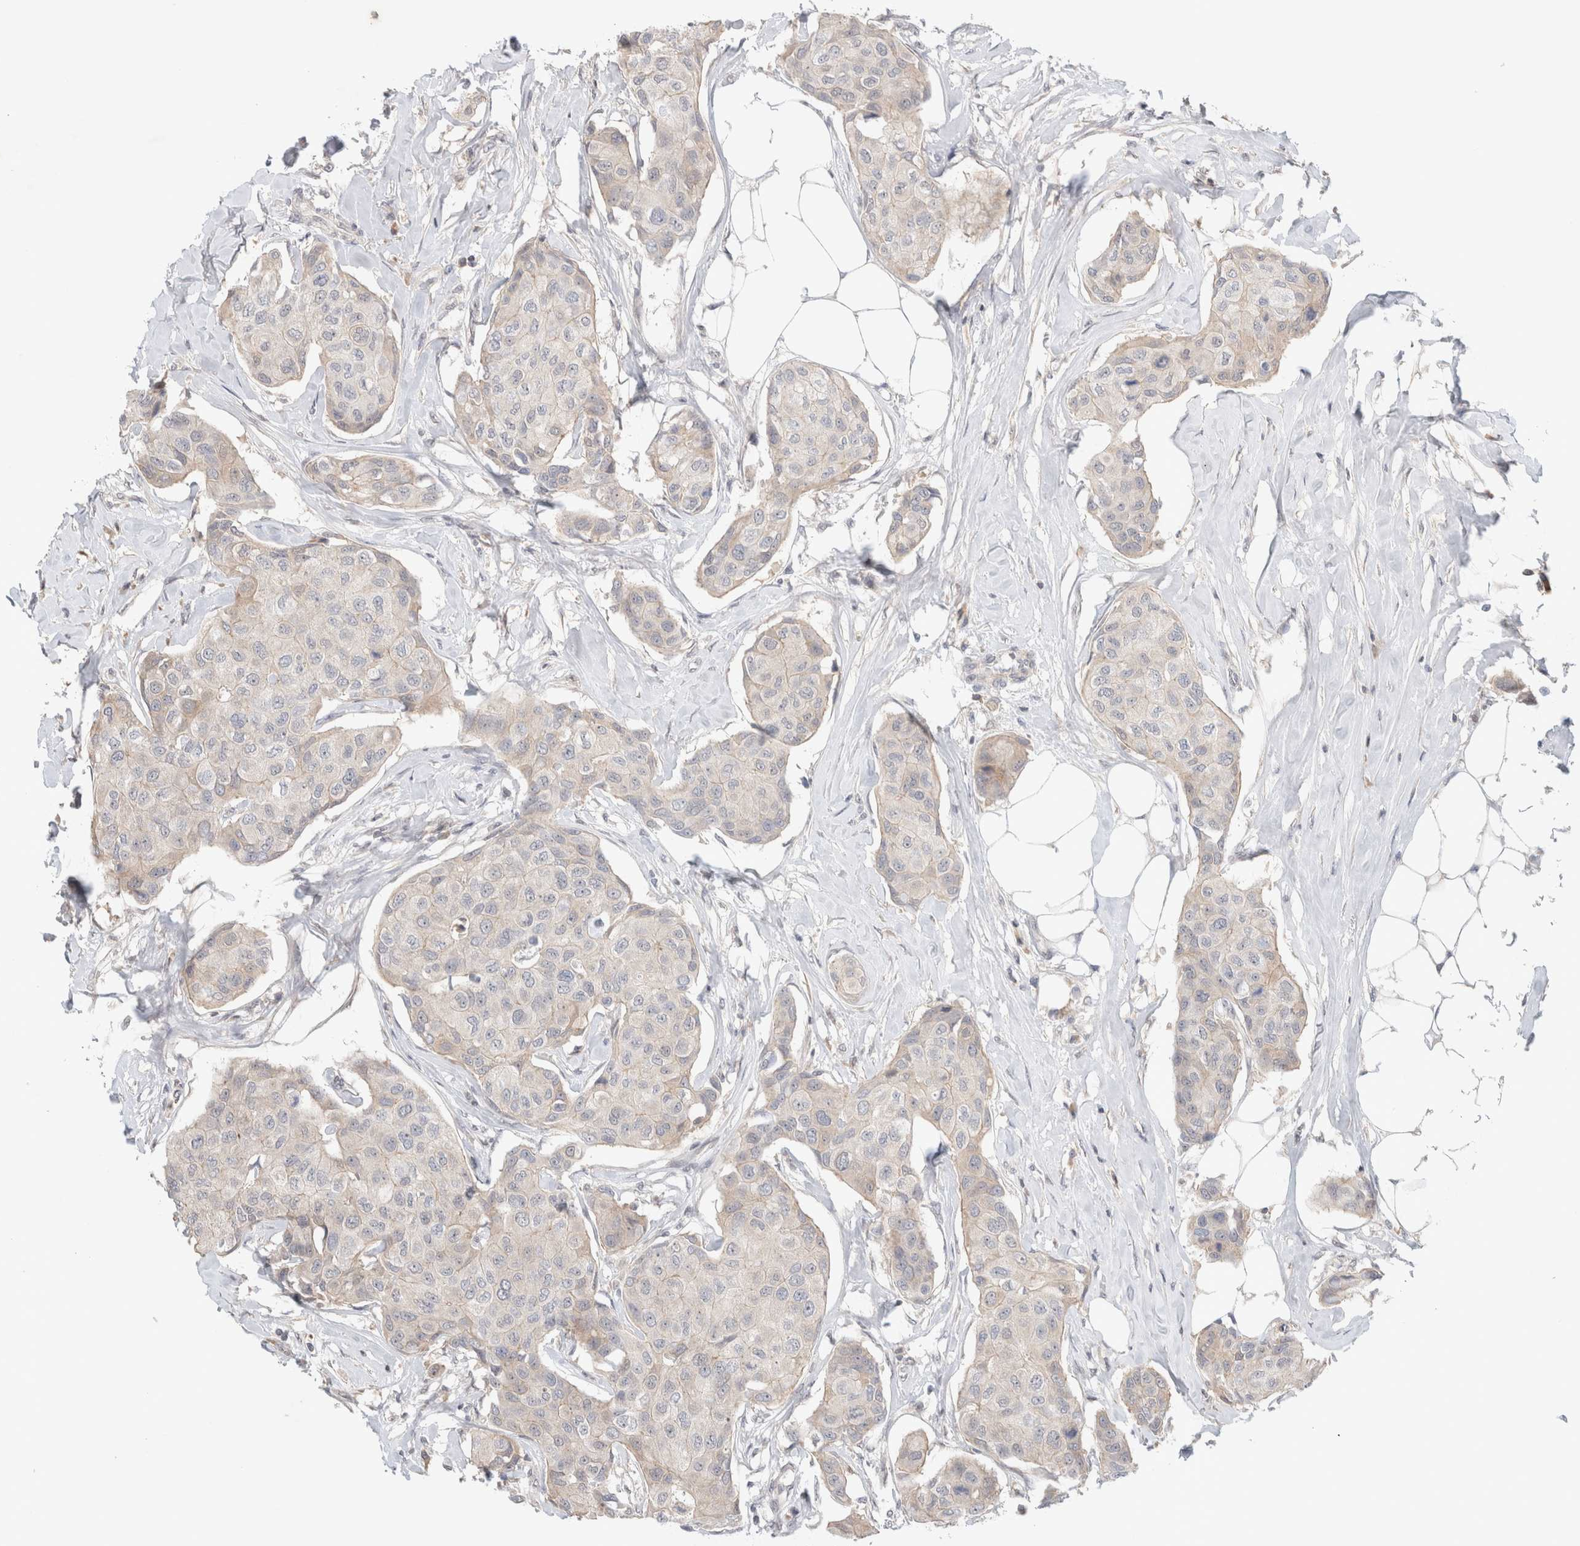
{"staining": {"intensity": "weak", "quantity": "25%-75%", "location": "cytoplasmic/membranous"}, "tissue": "breast cancer", "cell_type": "Tumor cells", "image_type": "cancer", "snomed": [{"axis": "morphology", "description": "Duct carcinoma"}, {"axis": "topography", "description": "Breast"}], "caption": "This is a histology image of IHC staining of breast cancer, which shows weak staining in the cytoplasmic/membranous of tumor cells.", "gene": "SYDE2", "patient": {"sex": "female", "age": 80}}